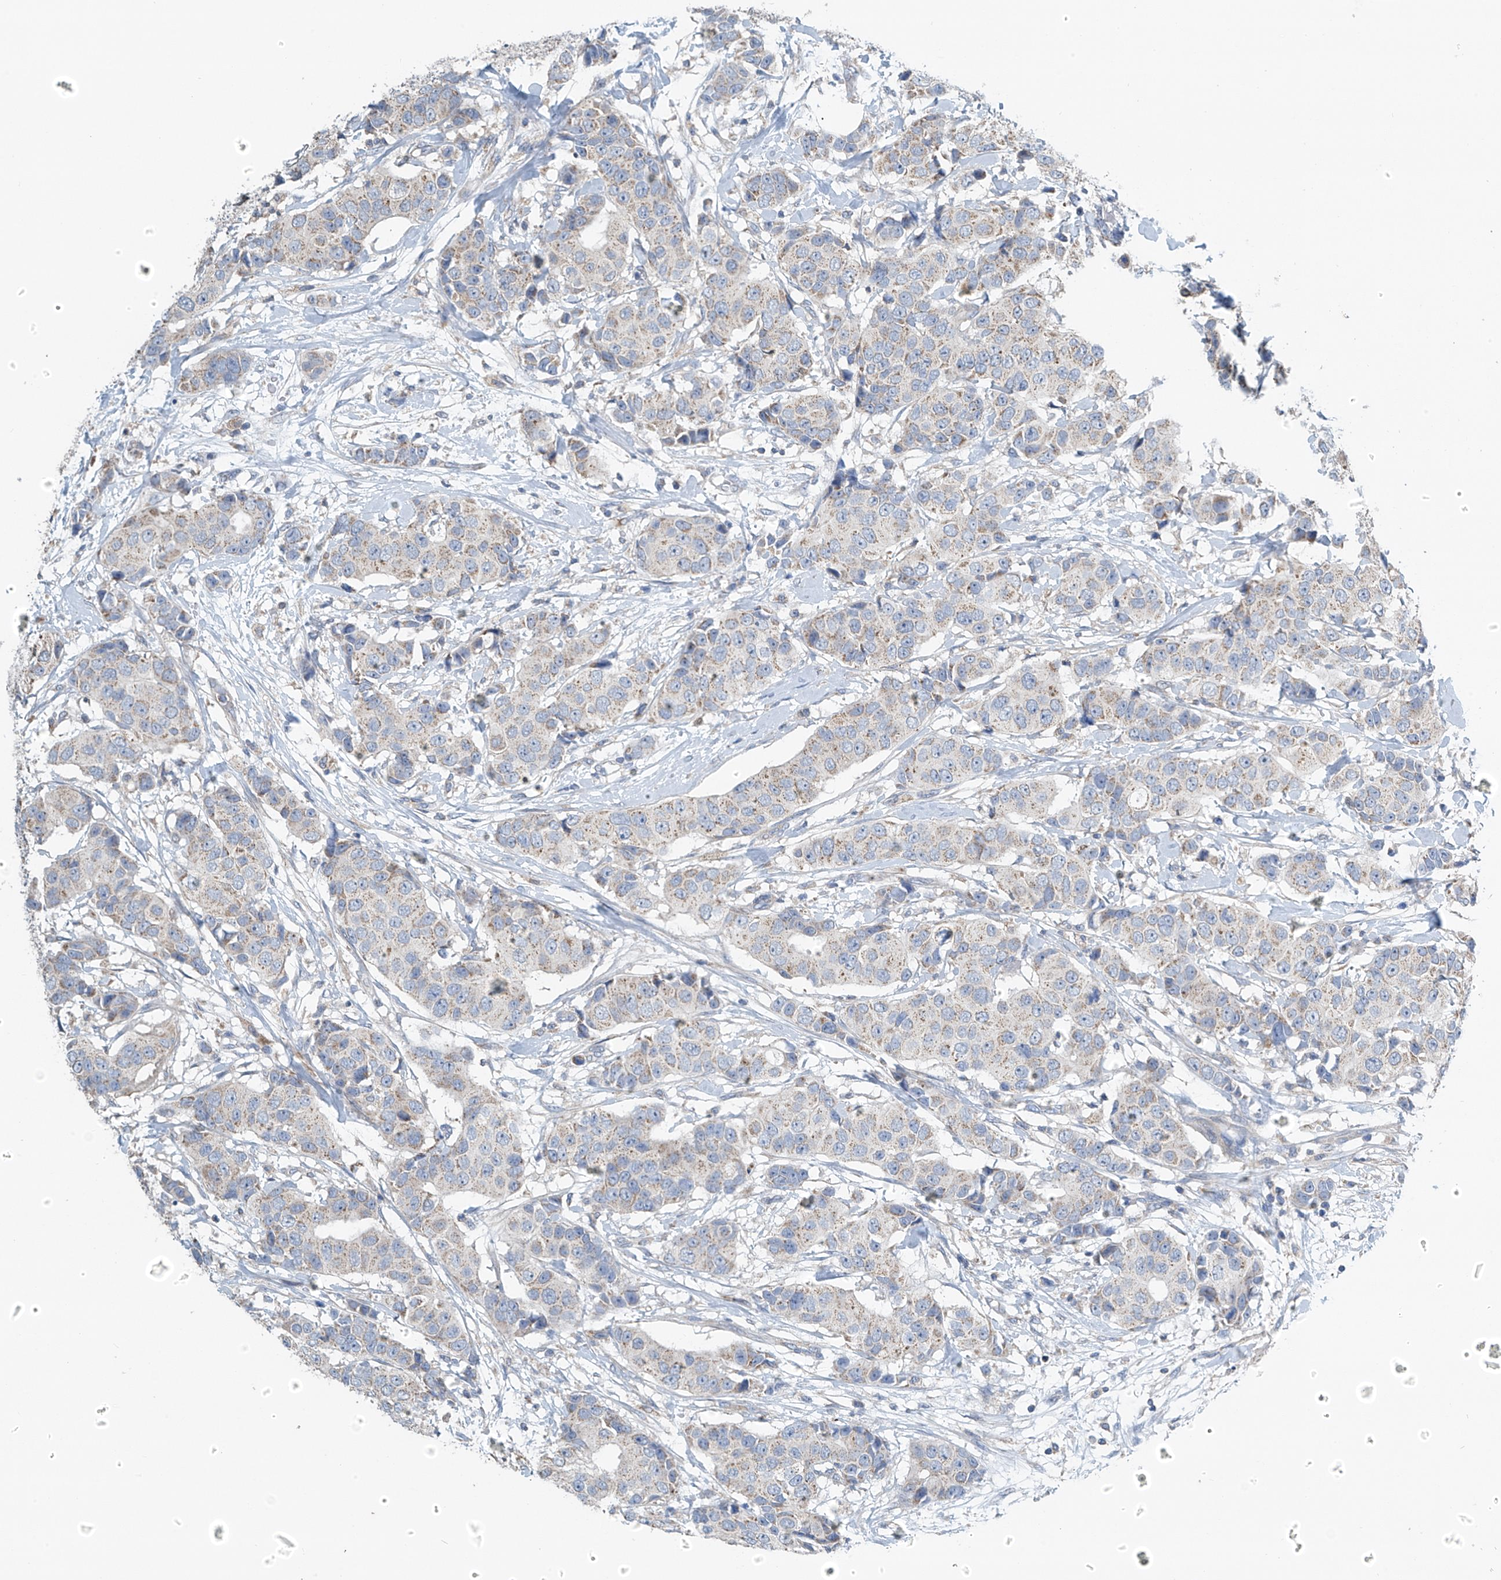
{"staining": {"intensity": "weak", "quantity": "25%-75%", "location": "cytoplasmic/membranous"}, "tissue": "breast cancer", "cell_type": "Tumor cells", "image_type": "cancer", "snomed": [{"axis": "morphology", "description": "Normal tissue, NOS"}, {"axis": "morphology", "description": "Duct carcinoma"}, {"axis": "topography", "description": "Breast"}], "caption": "The photomicrograph shows a brown stain indicating the presence of a protein in the cytoplasmic/membranous of tumor cells in infiltrating ductal carcinoma (breast).", "gene": "SYN3", "patient": {"sex": "female", "age": 39}}